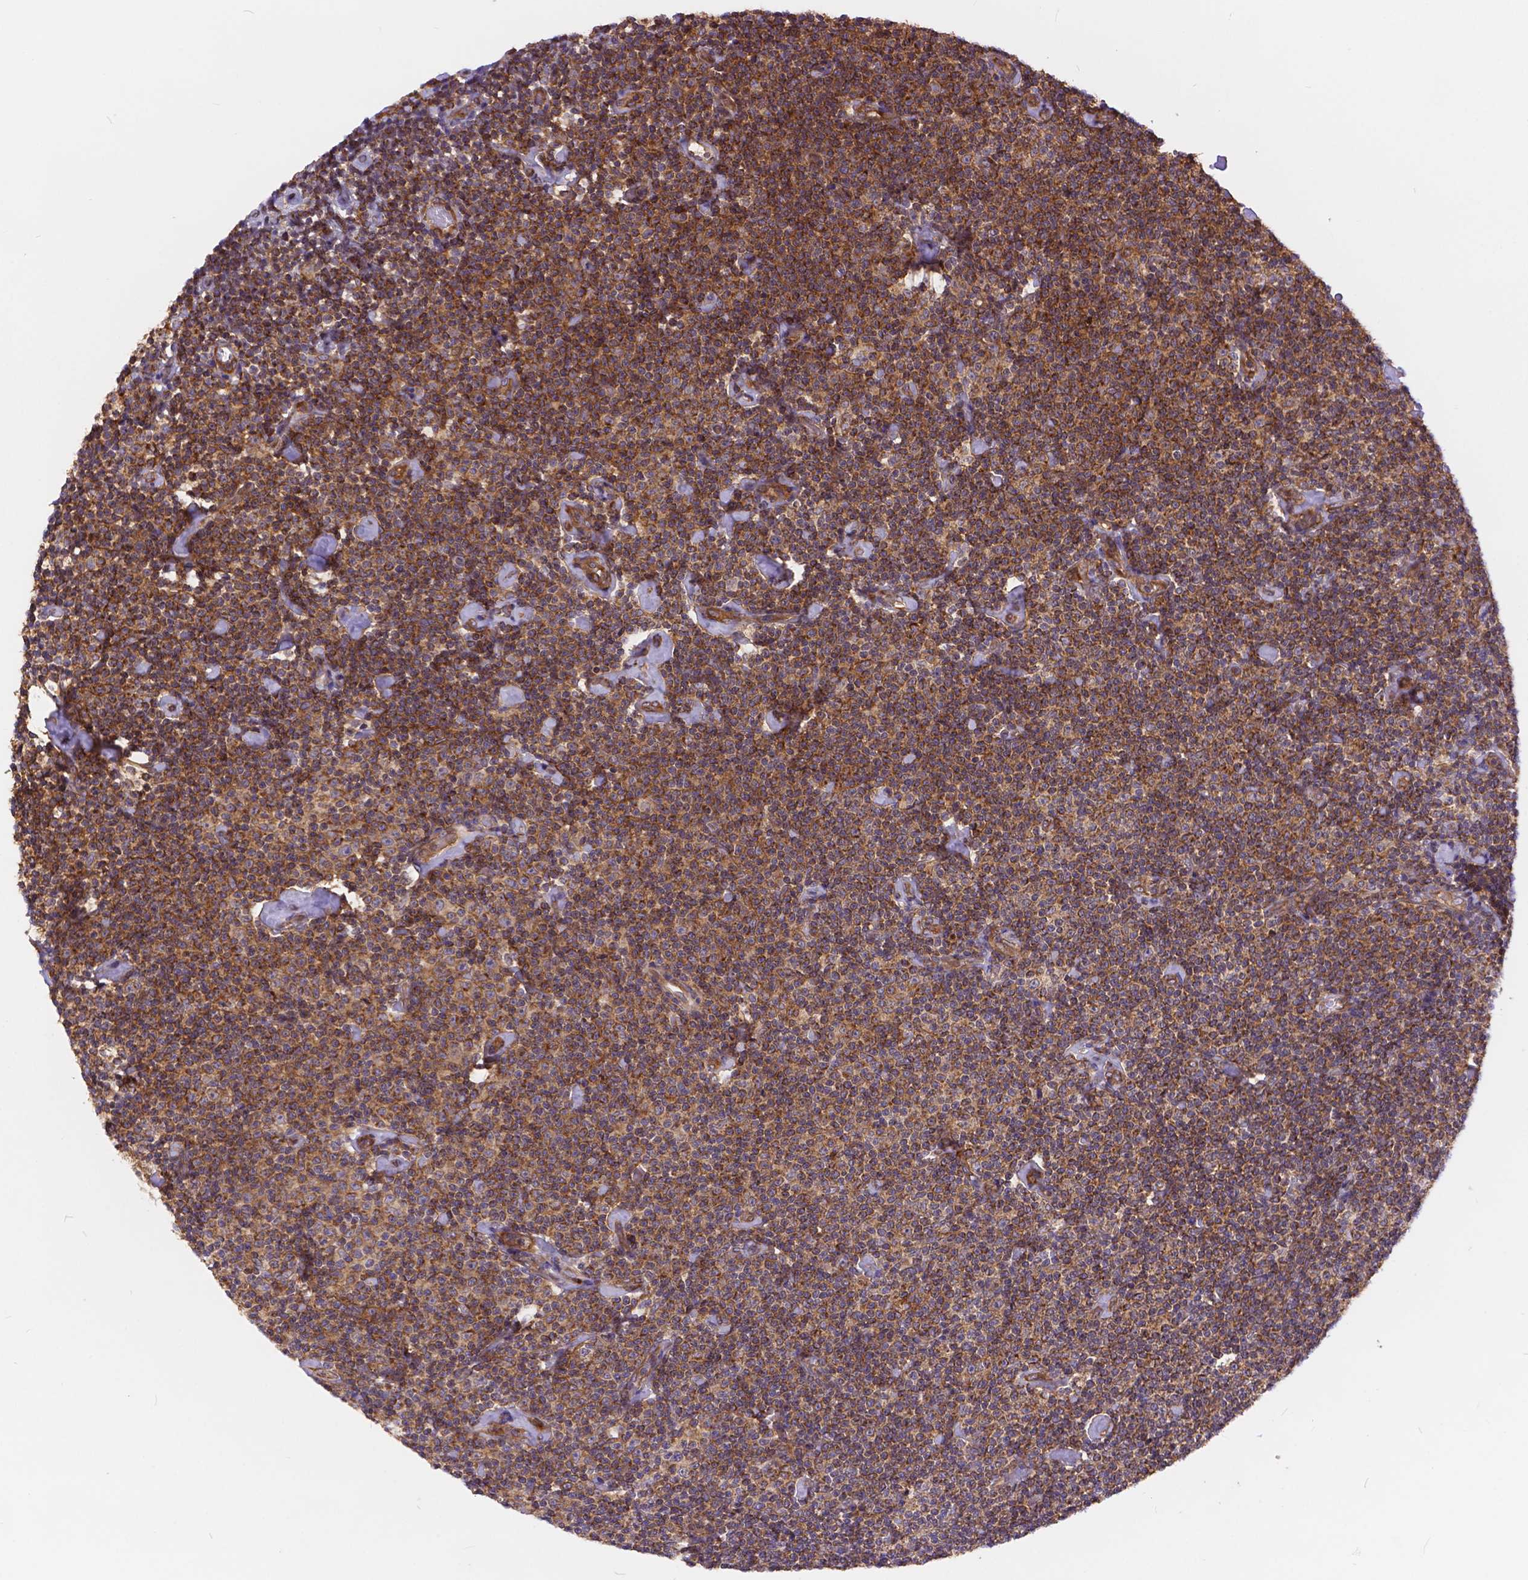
{"staining": {"intensity": "moderate", "quantity": ">75%", "location": "cytoplasmic/membranous"}, "tissue": "lymphoma", "cell_type": "Tumor cells", "image_type": "cancer", "snomed": [{"axis": "morphology", "description": "Malignant lymphoma, non-Hodgkin's type, Low grade"}, {"axis": "topography", "description": "Lymph node"}], "caption": "Brown immunohistochemical staining in lymphoma exhibits moderate cytoplasmic/membranous positivity in about >75% of tumor cells. Nuclei are stained in blue.", "gene": "ARAP1", "patient": {"sex": "male", "age": 81}}